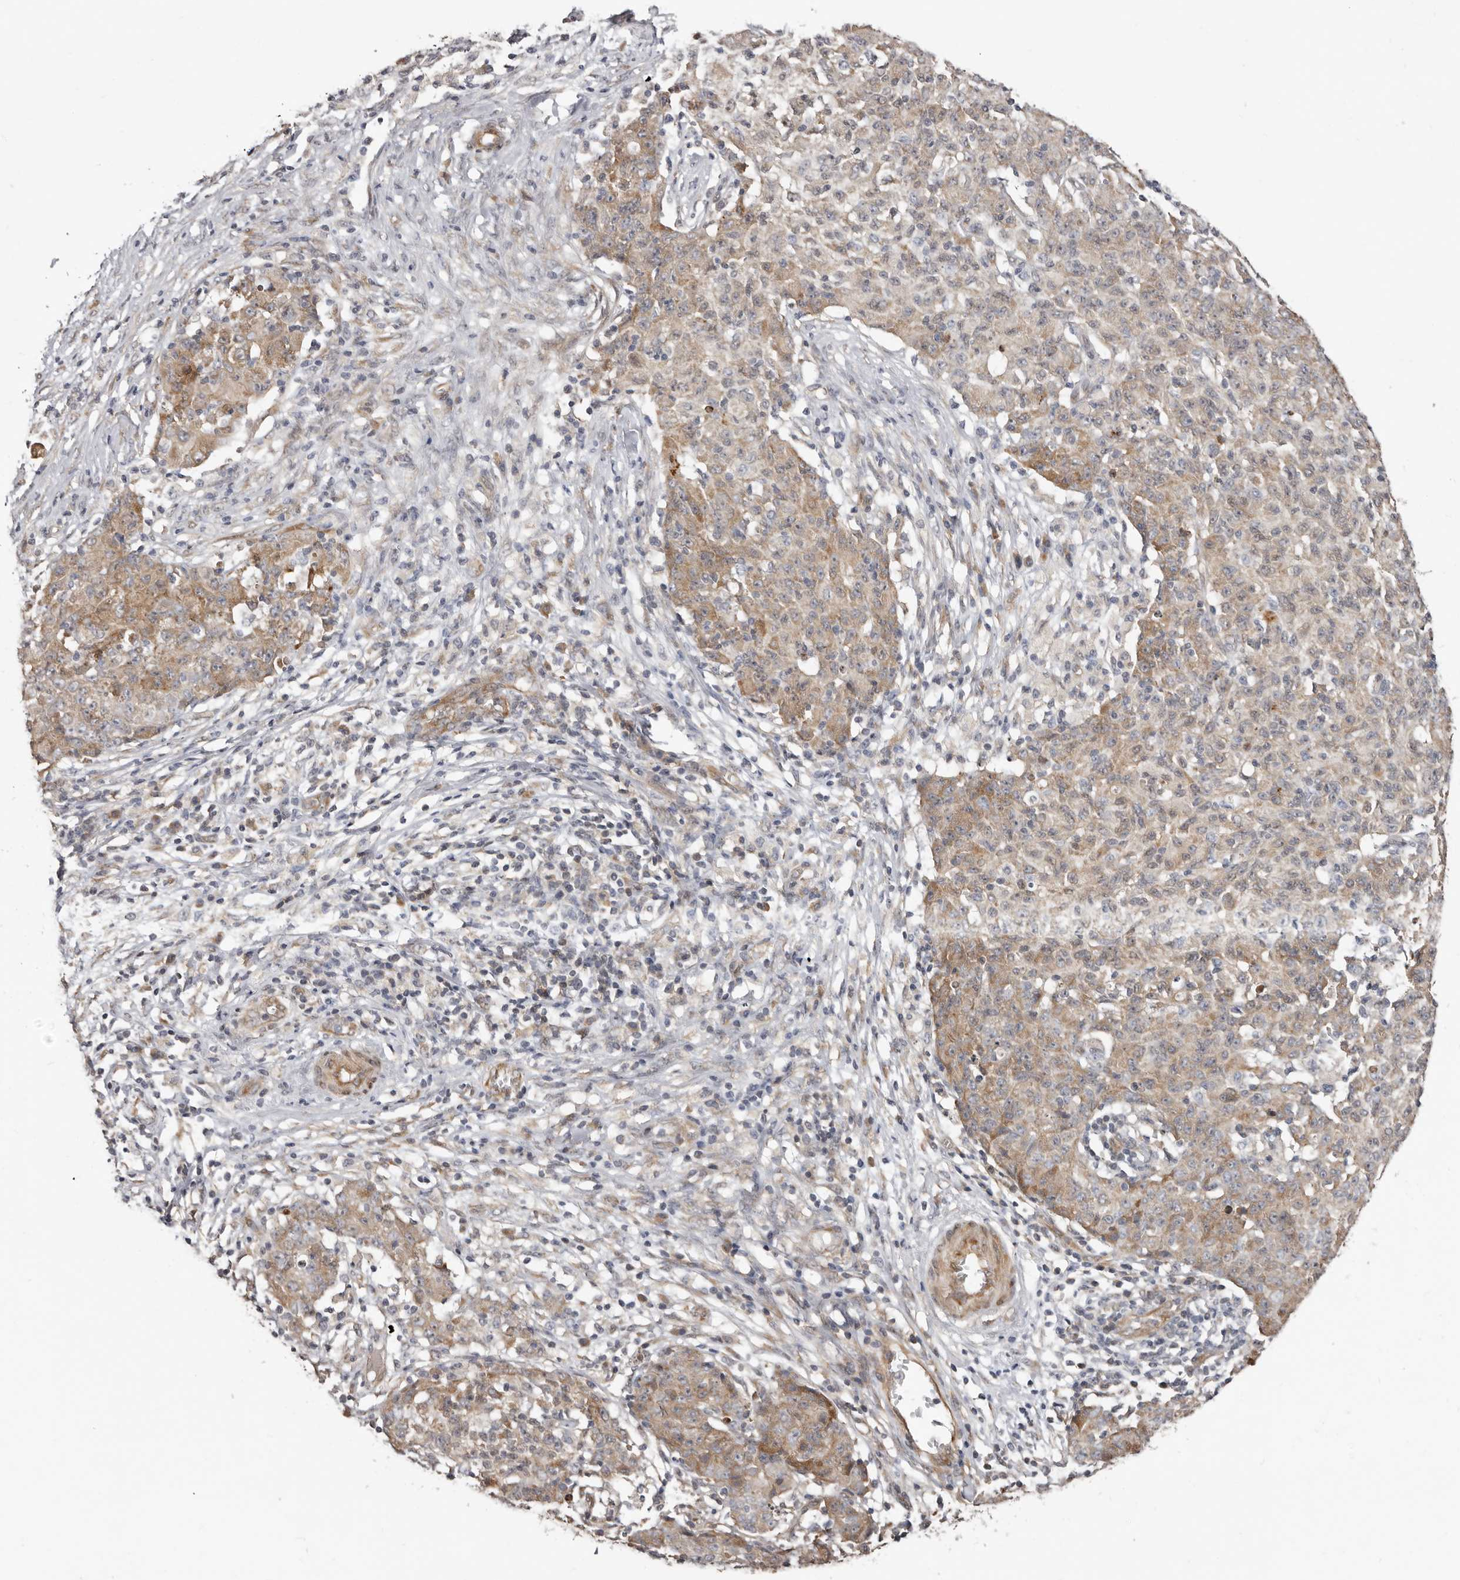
{"staining": {"intensity": "weak", "quantity": "25%-75%", "location": "cytoplasmic/membranous"}, "tissue": "ovarian cancer", "cell_type": "Tumor cells", "image_type": "cancer", "snomed": [{"axis": "morphology", "description": "Carcinoma, endometroid"}, {"axis": "topography", "description": "Ovary"}], "caption": "A histopathology image of human ovarian cancer stained for a protein displays weak cytoplasmic/membranous brown staining in tumor cells.", "gene": "SBDS", "patient": {"sex": "female", "age": 42}}